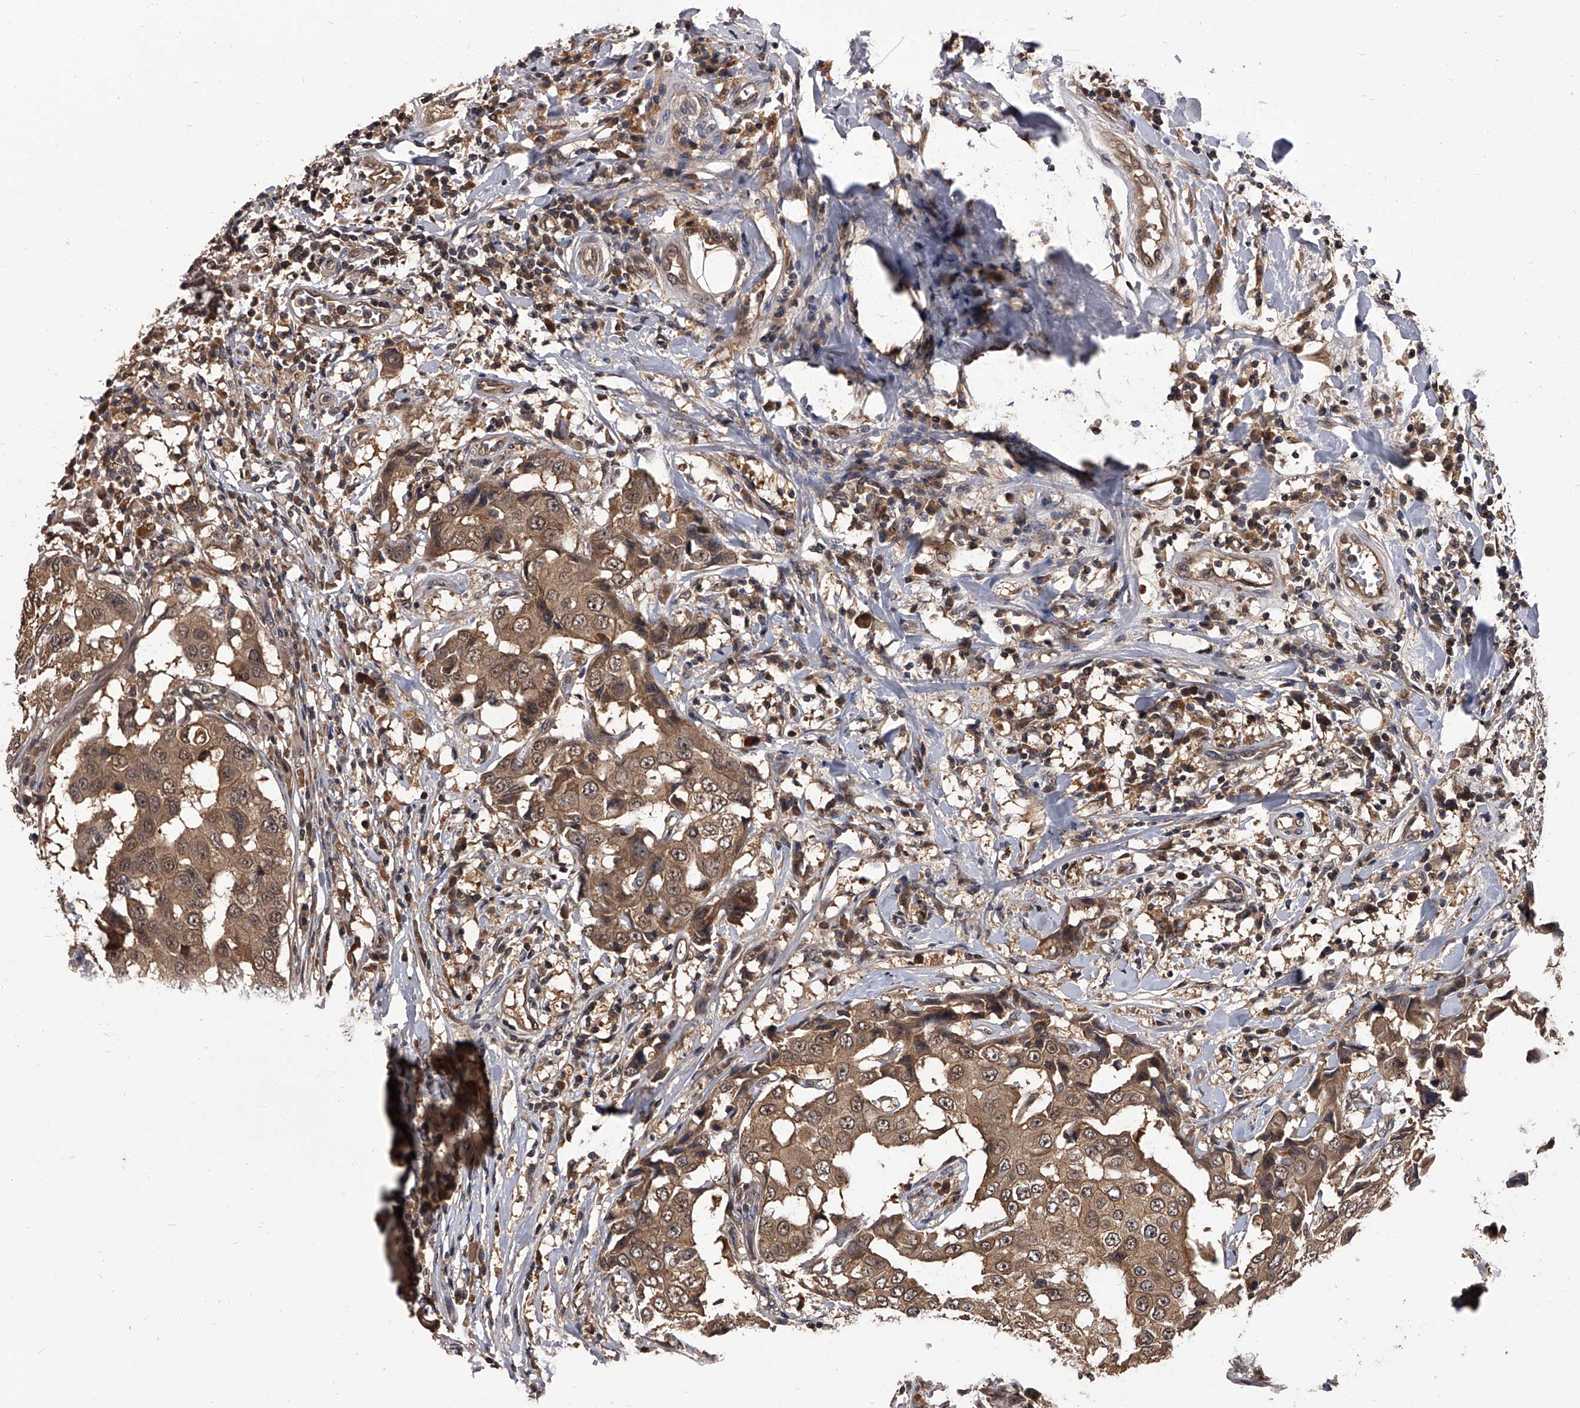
{"staining": {"intensity": "moderate", "quantity": ">75%", "location": "cytoplasmic/membranous,nuclear"}, "tissue": "breast cancer", "cell_type": "Tumor cells", "image_type": "cancer", "snomed": [{"axis": "morphology", "description": "Duct carcinoma"}, {"axis": "topography", "description": "Breast"}], "caption": "Breast cancer (invasive ductal carcinoma) tissue exhibits moderate cytoplasmic/membranous and nuclear positivity in approximately >75% of tumor cells", "gene": "SLC18B1", "patient": {"sex": "female", "age": 27}}